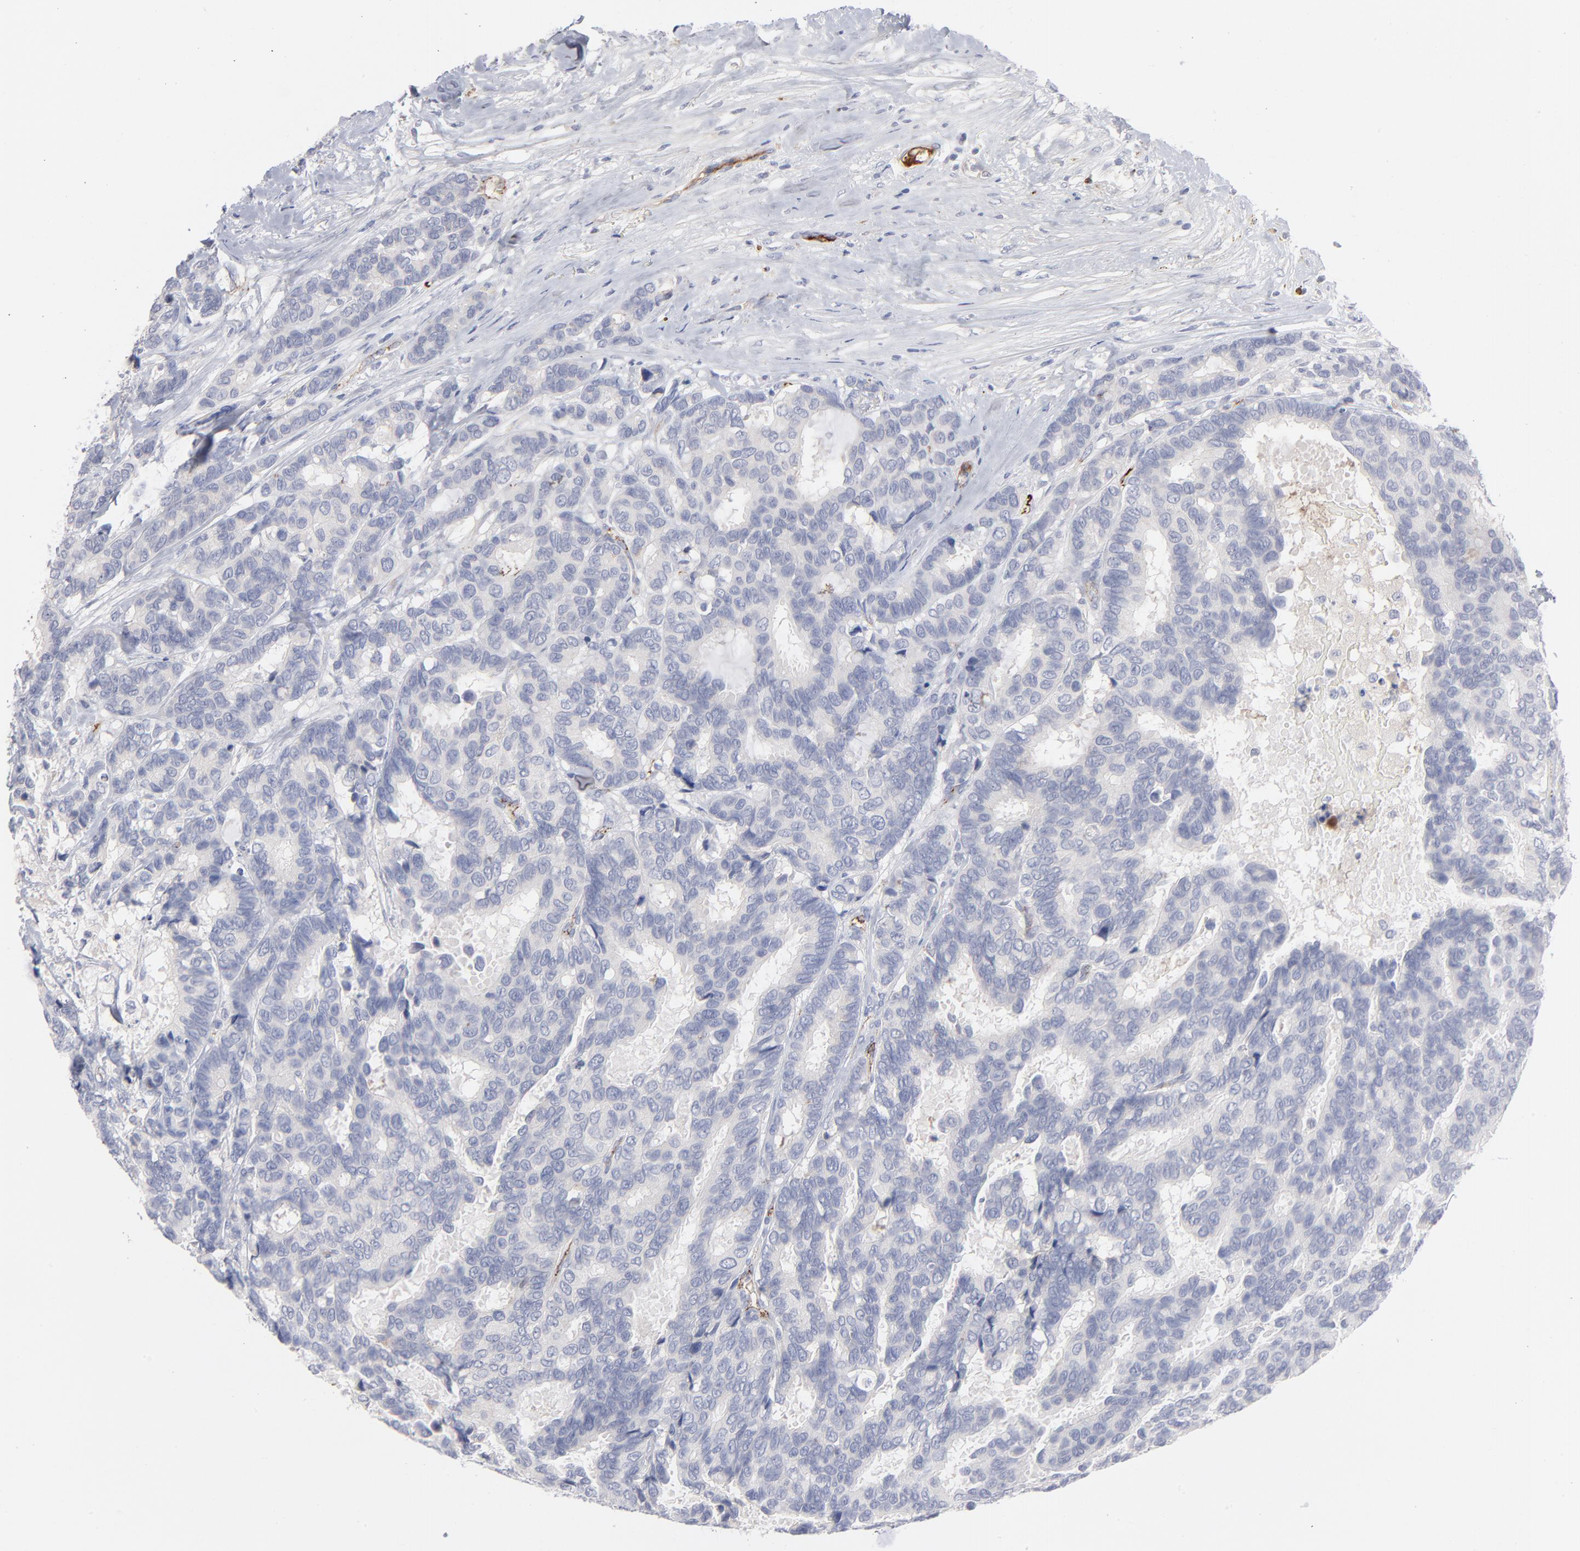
{"staining": {"intensity": "negative", "quantity": "none", "location": "none"}, "tissue": "breast cancer", "cell_type": "Tumor cells", "image_type": "cancer", "snomed": [{"axis": "morphology", "description": "Duct carcinoma"}, {"axis": "topography", "description": "Breast"}], "caption": "High magnification brightfield microscopy of intraductal carcinoma (breast) stained with DAB (brown) and counterstained with hematoxylin (blue): tumor cells show no significant positivity.", "gene": "CCR3", "patient": {"sex": "female", "age": 87}}